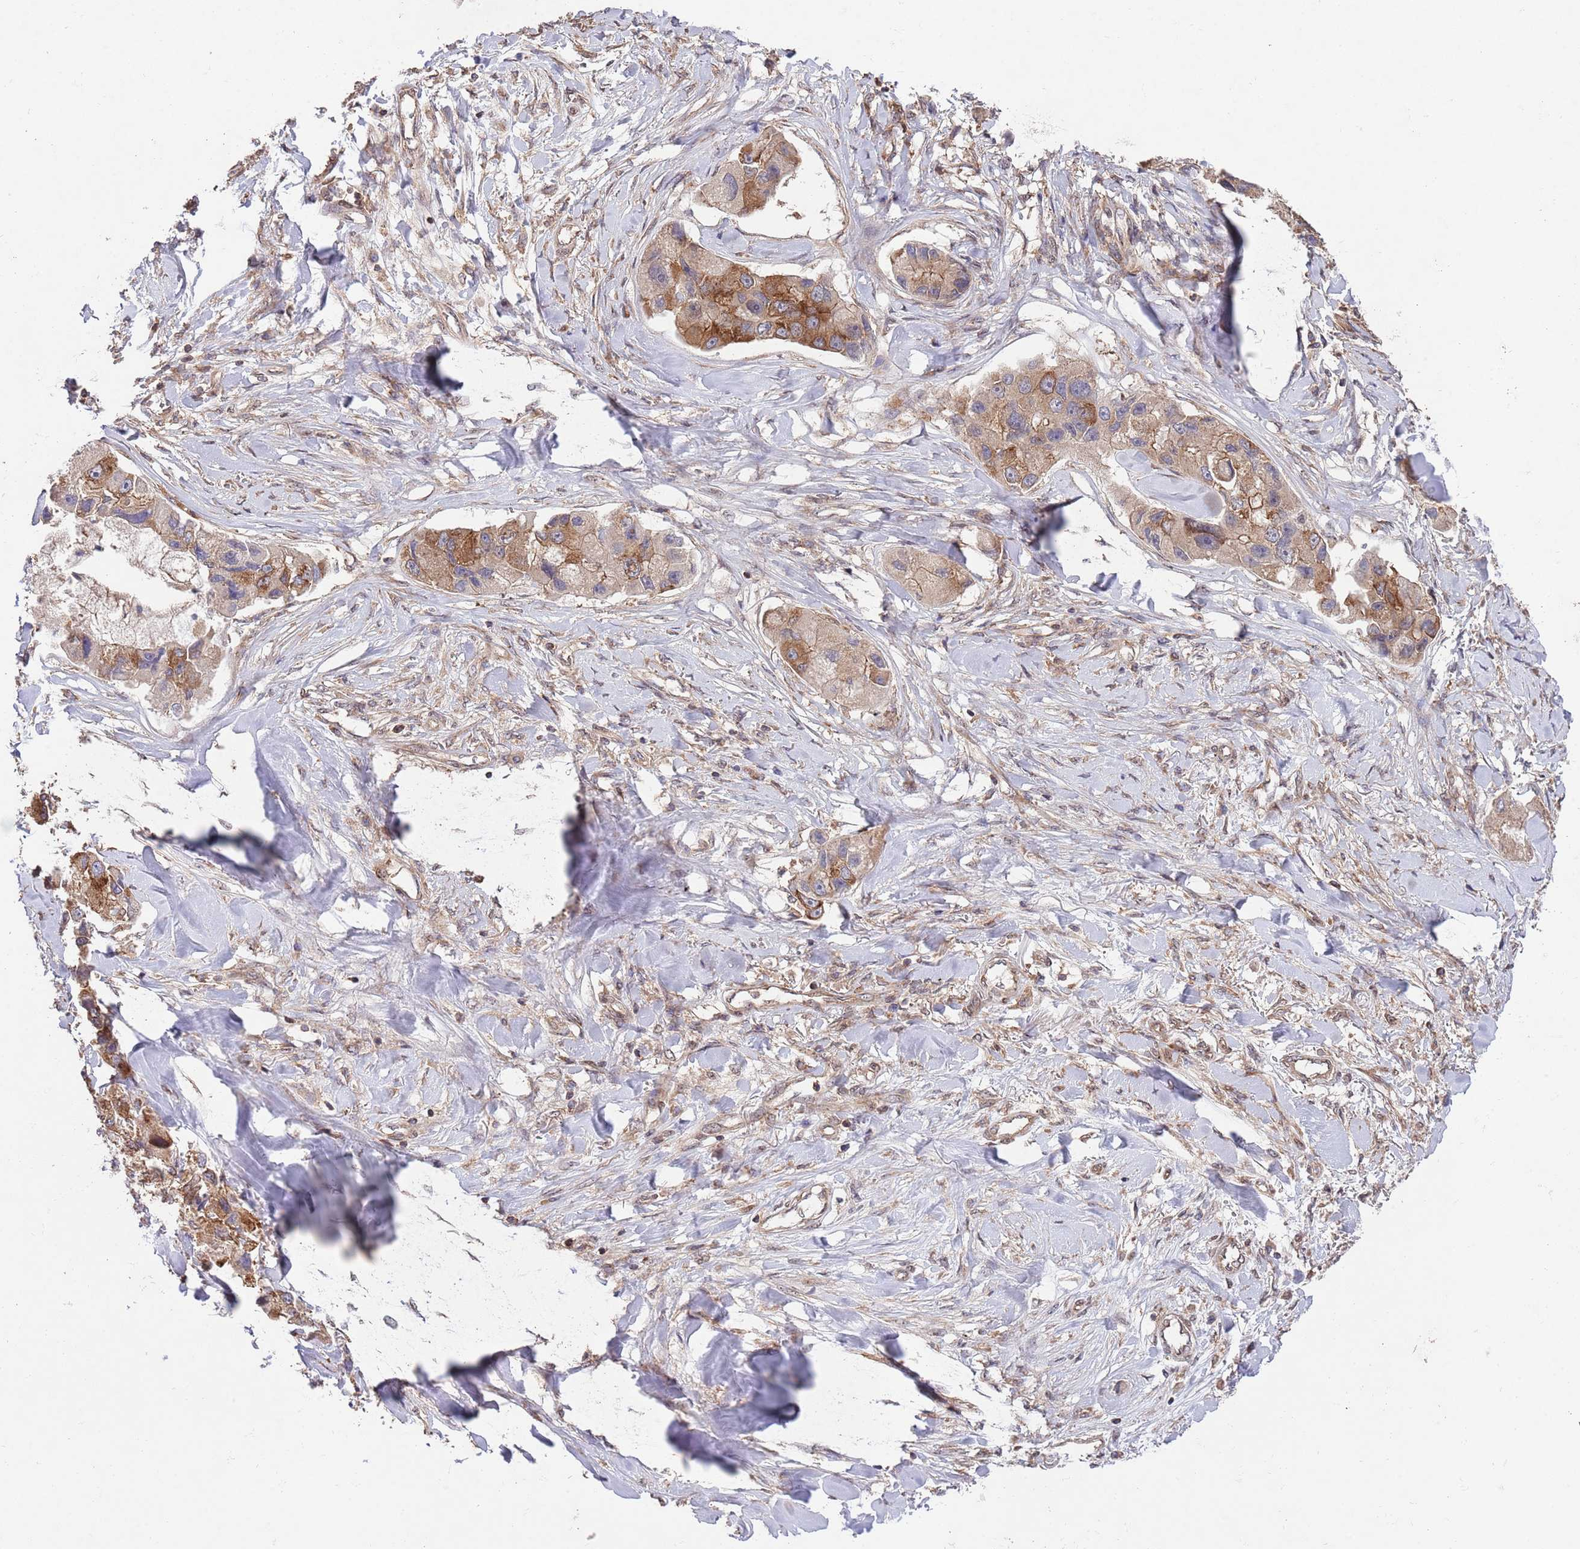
{"staining": {"intensity": "strong", "quantity": "25%-75%", "location": "cytoplasmic/membranous"}, "tissue": "lung cancer", "cell_type": "Tumor cells", "image_type": "cancer", "snomed": [{"axis": "morphology", "description": "Adenocarcinoma, NOS"}, {"axis": "topography", "description": "Lung"}], "caption": "About 25%-75% of tumor cells in adenocarcinoma (lung) exhibit strong cytoplasmic/membranous protein positivity as visualized by brown immunohistochemical staining.", "gene": "RNF19B", "patient": {"sex": "female", "age": 54}}